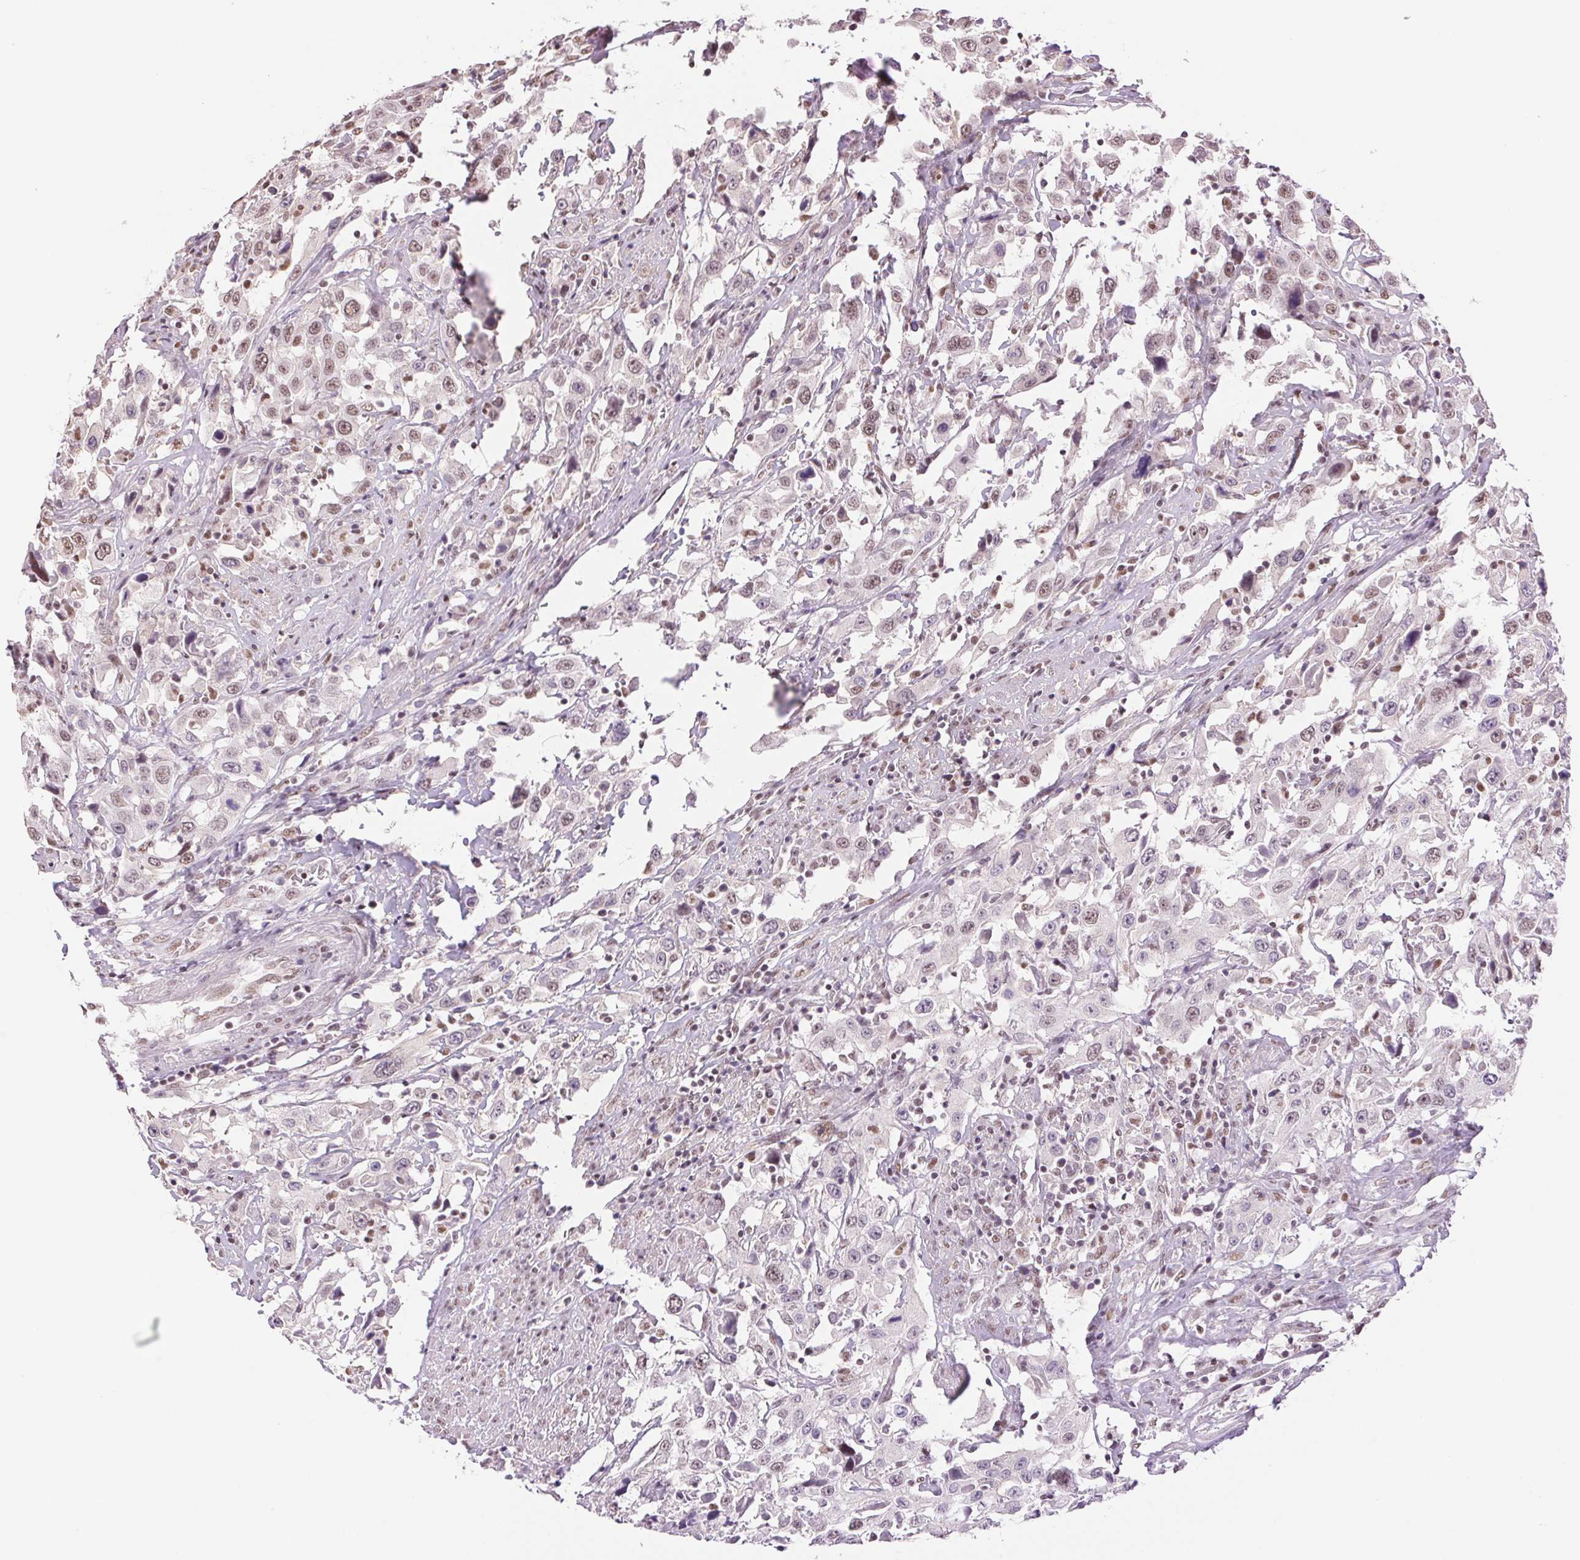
{"staining": {"intensity": "weak", "quantity": "25%-75%", "location": "nuclear"}, "tissue": "urothelial cancer", "cell_type": "Tumor cells", "image_type": "cancer", "snomed": [{"axis": "morphology", "description": "Urothelial carcinoma, High grade"}, {"axis": "topography", "description": "Urinary bladder"}], "caption": "Immunohistochemistry of human high-grade urothelial carcinoma exhibits low levels of weak nuclear expression in approximately 25%-75% of tumor cells.", "gene": "RPRD1B", "patient": {"sex": "male", "age": 61}}